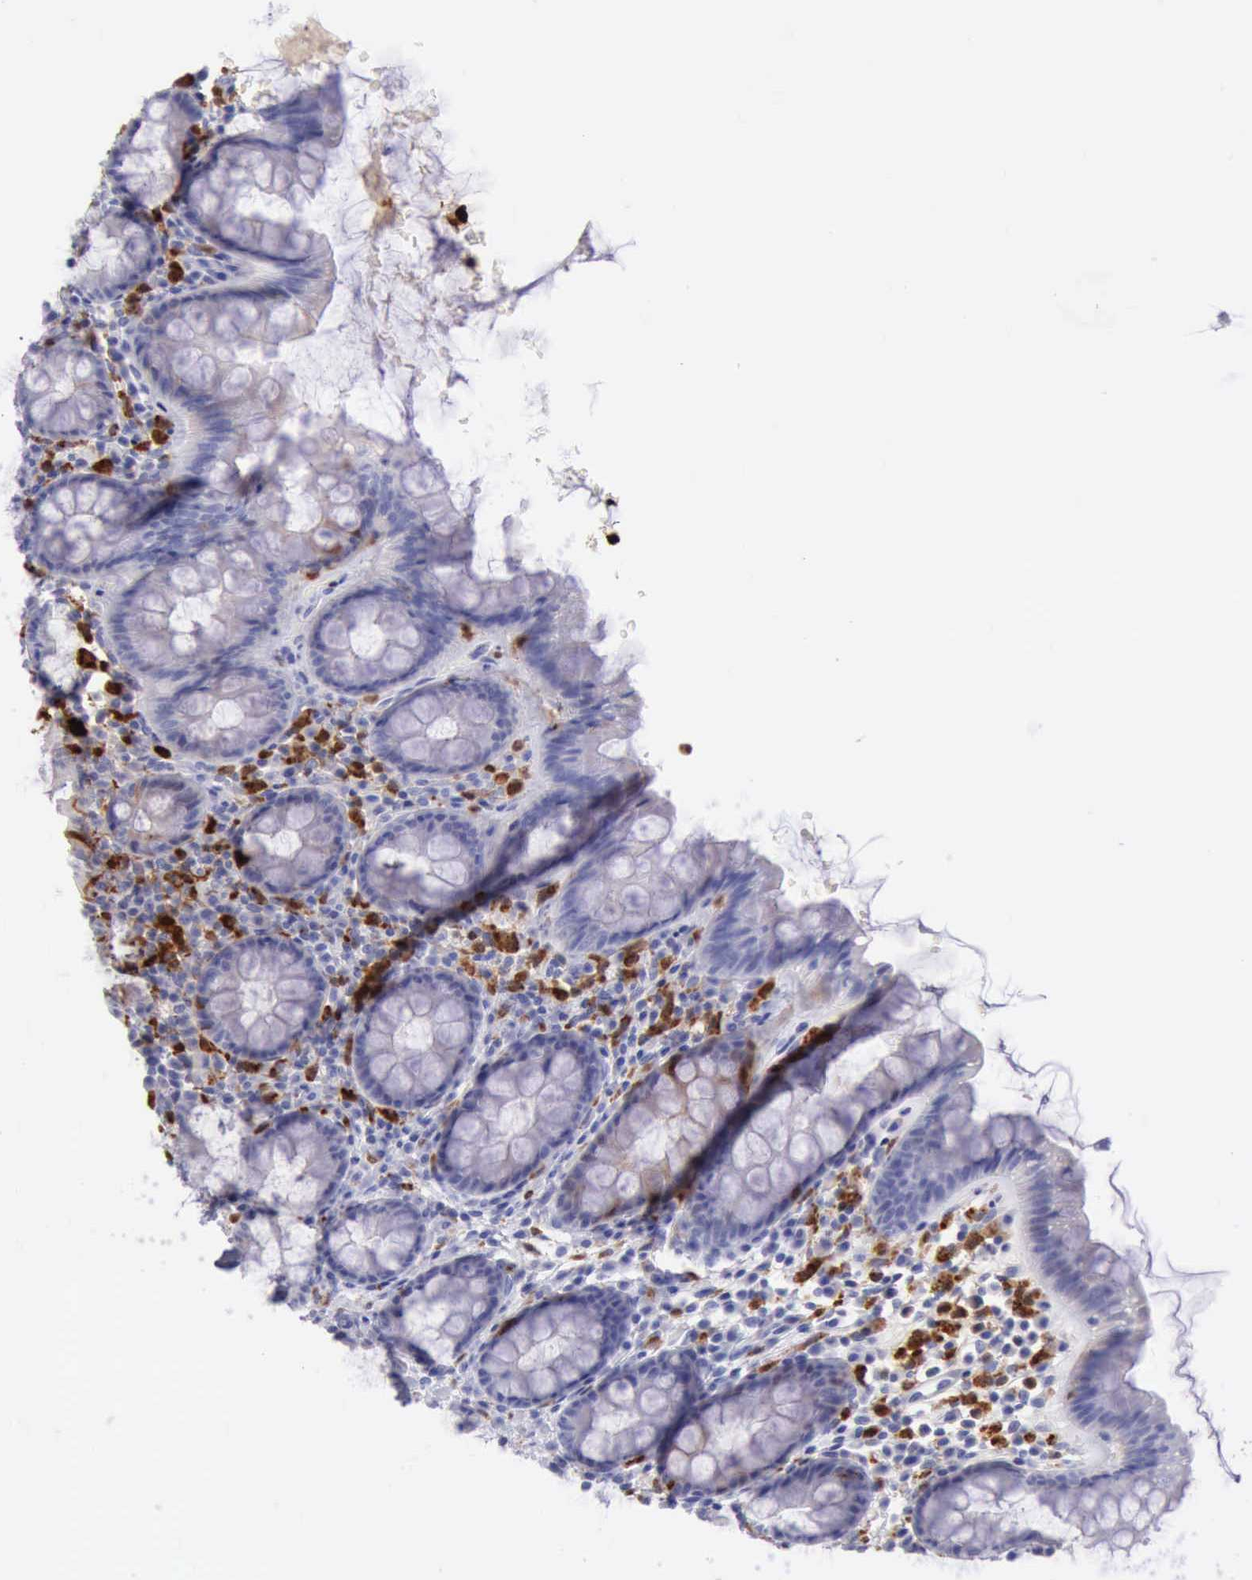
{"staining": {"intensity": "negative", "quantity": "none", "location": "none"}, "tissue": "rectum", "cell_type": "Glandular cells", "image_type": "normal", "snomed": [{"axis": "morphology", "description": "Normal tissue, NOS"}, {"axis": "topography", "description": "Rectum"}], "caption": "This is an immunohistochemistry image of unremarkable rectum. There is no positivity in glandular cells.", "gene": "CSTA", "patient": {"sex": "male", "age": 92}}